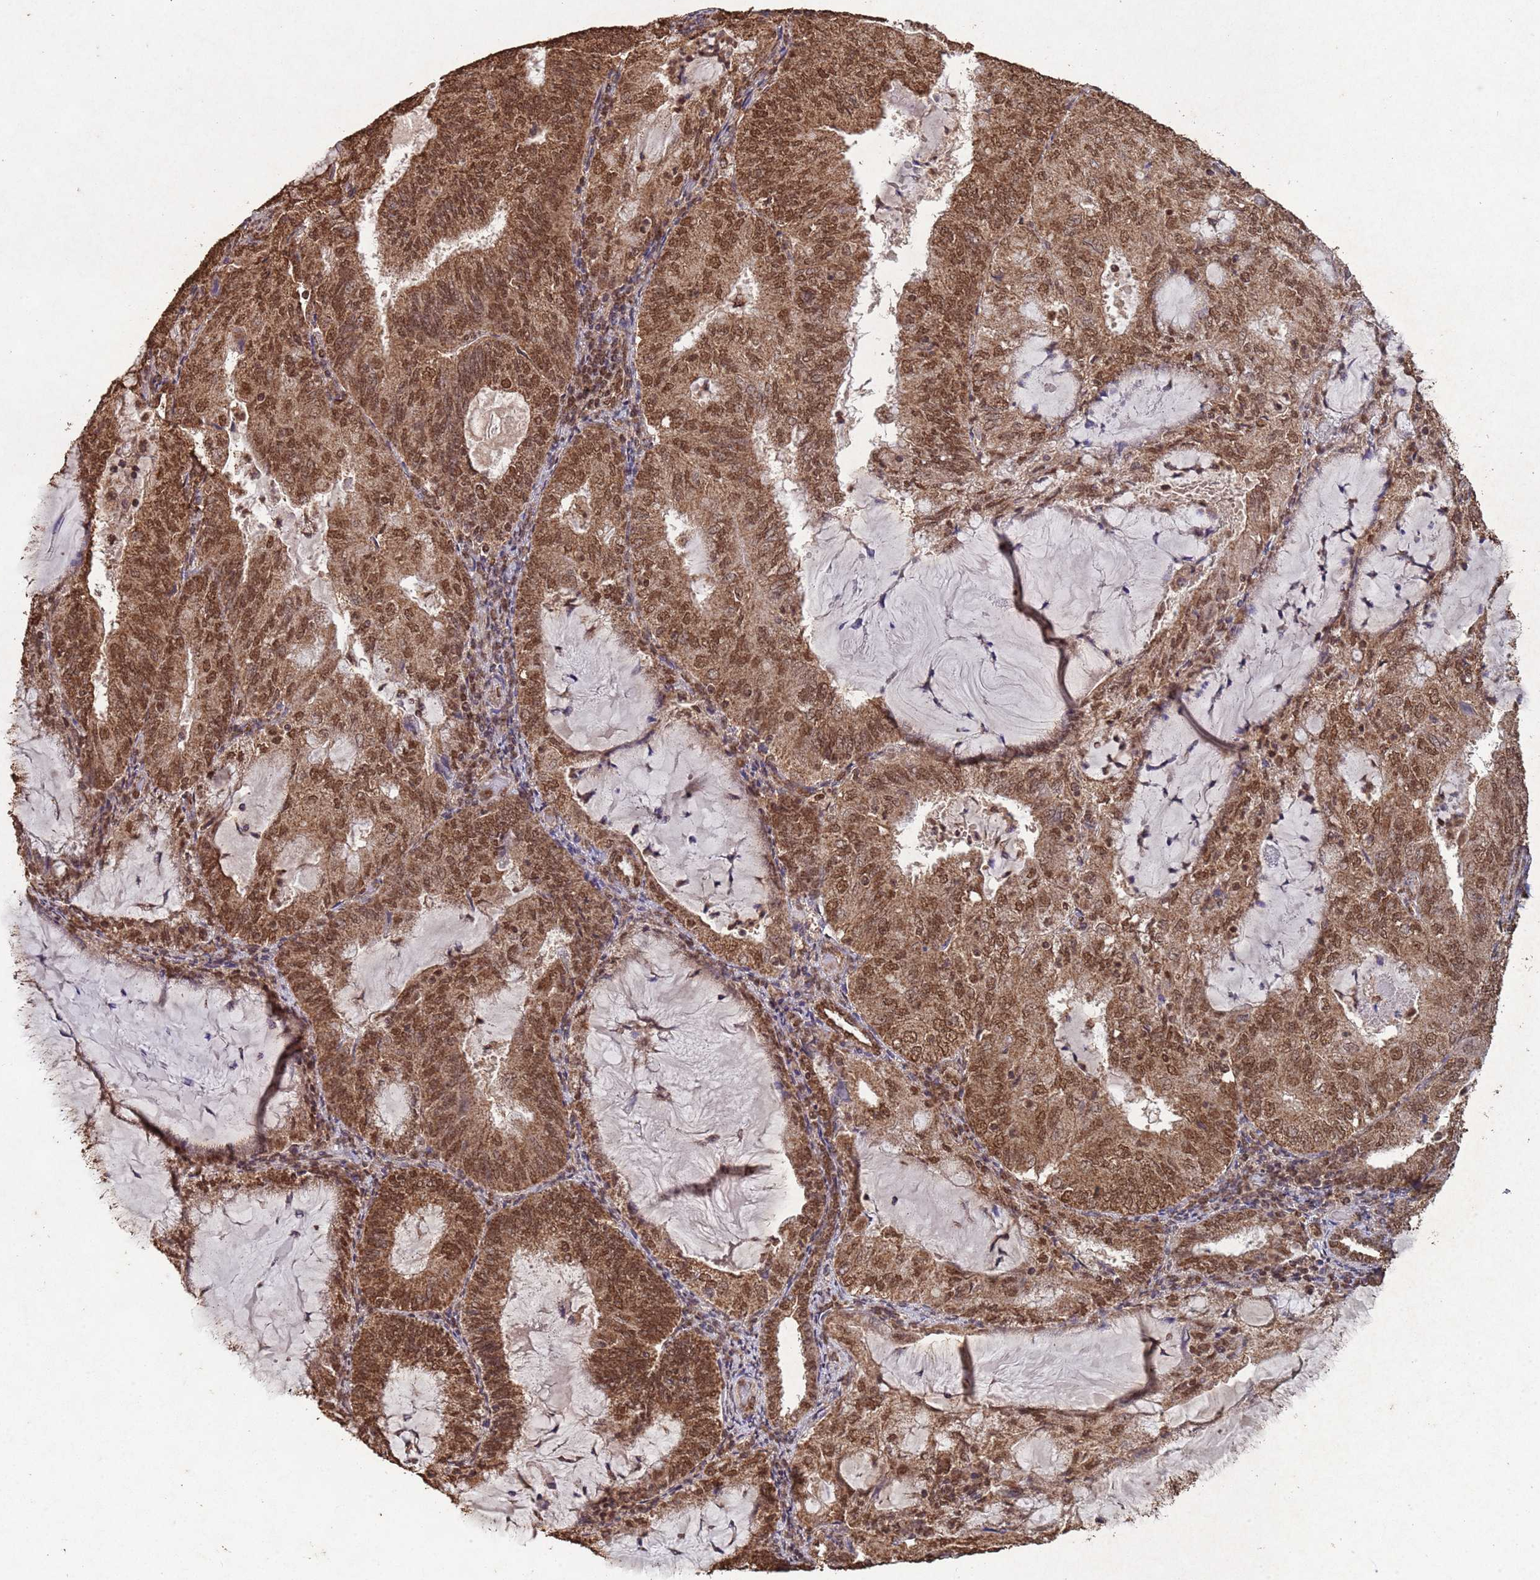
{"staining": {"intensity": "moderate", "quantity": ">75%", "location": "nuclear"}, "tissue": "endometrial cancer", "cell_type": "Tumor cells", "image_type": "cancer", "snomed": [{"axis": "morphology", "description": "Adenocarcinoma, NOS"}, {"axis": "topography", "description": "Endometrium"}], "caption": "Protein staining demonstrates moderate nuclear expression in about >75% of tumor cells in adenocarcinoma (endometrial).", "gene": "HDAC10", "patient": {"sex": "female", "age": 81}}